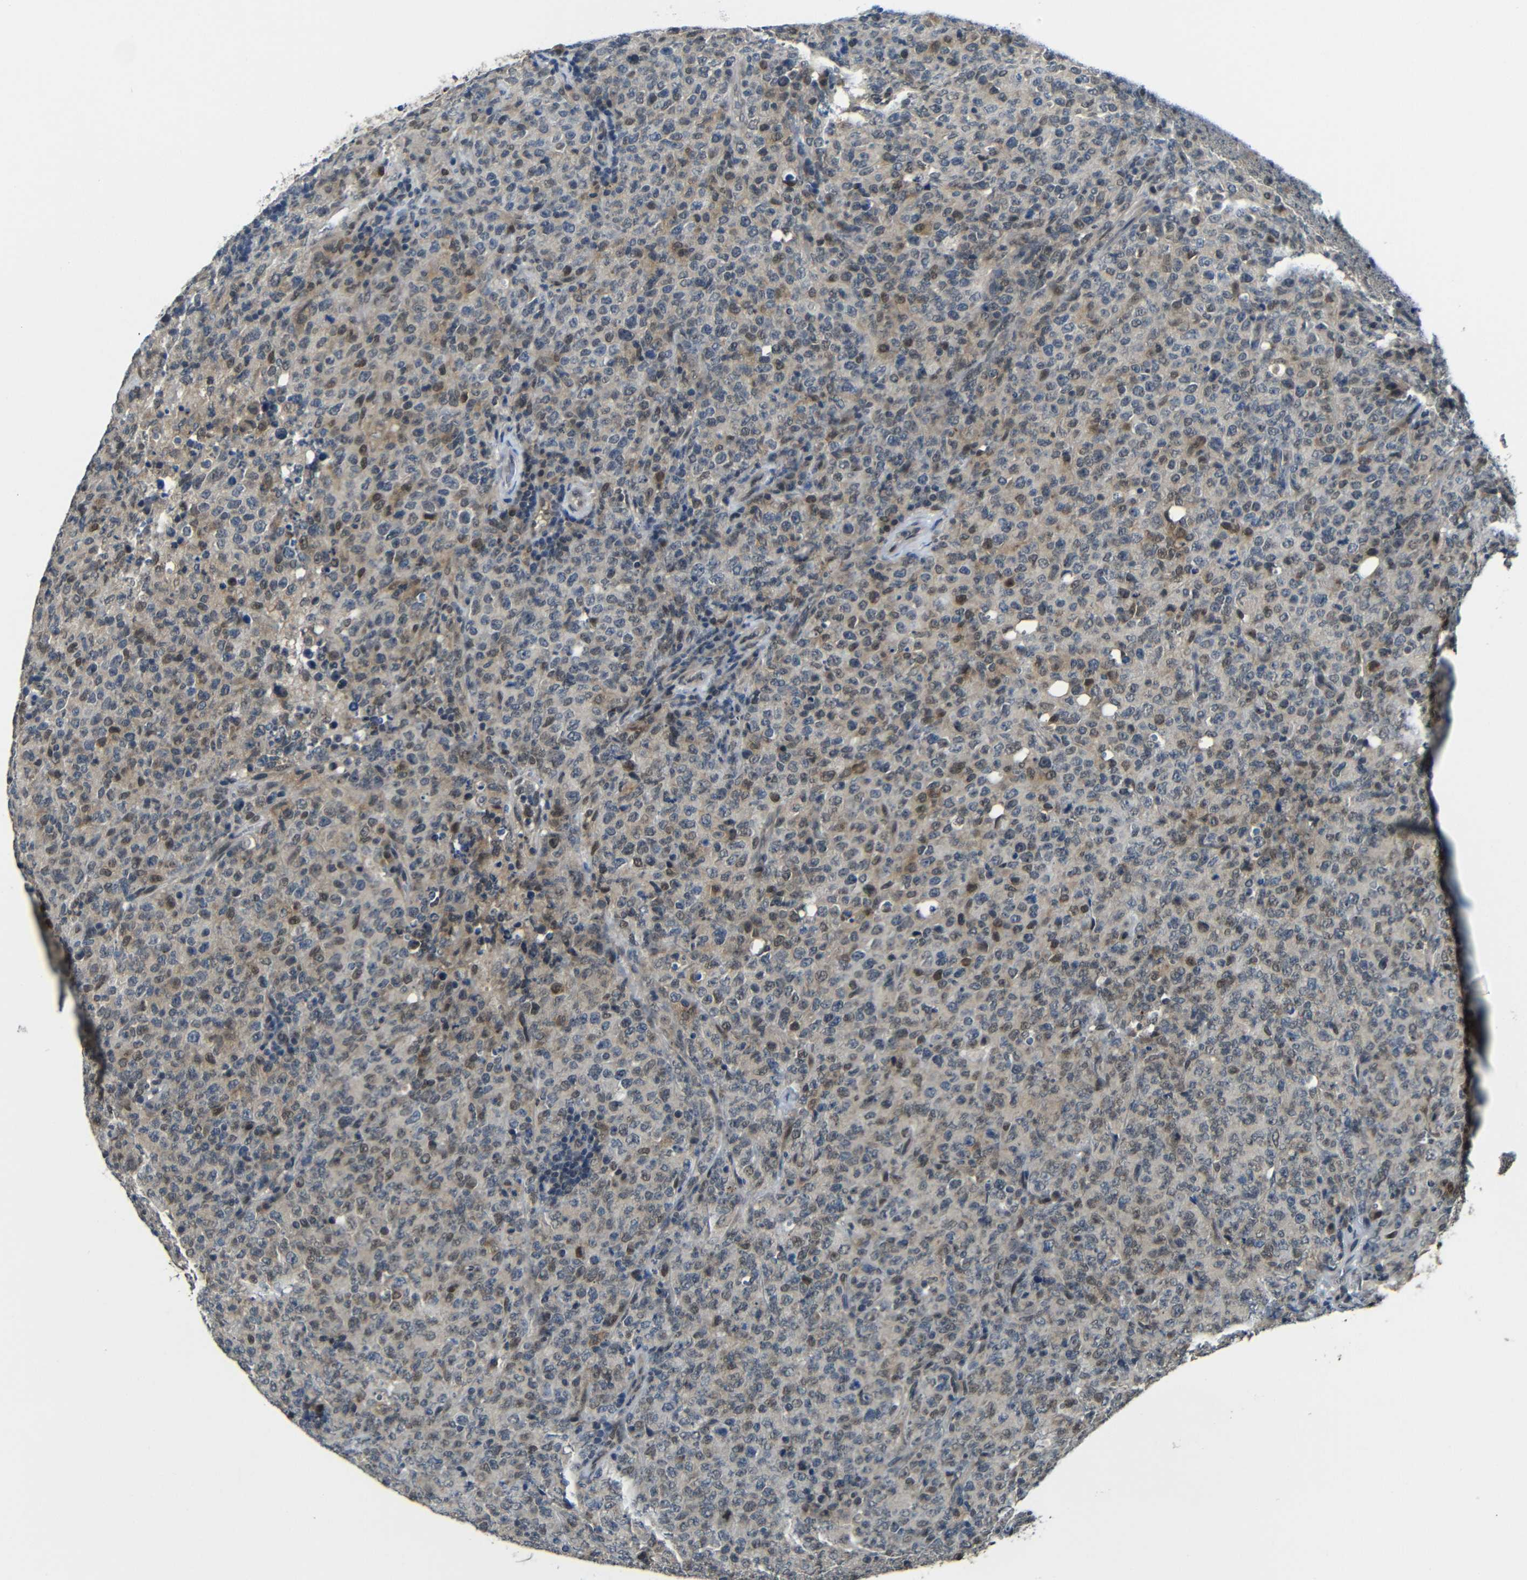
{"staining": {"intensity": "moderate", "quantity": "<25%", "location": "cytoplasmic/membranous,nuclear"}, "tissue": "lymphoma", "cell_type": "Tumor cells", "image_type": "cancer", "snomed": [{"axis": "morphology", "description": "Malignant lymphoma, non-Hodgkin's type, High grade"}, {"axis": "topography", "description": "Tonsil"}], "caption": "Immunohistochemical staining of human lymphoma shows low levels of moderate cytoplasmic/membranous and nuclear protein expression in approximately <25% of tumor cells. The staining was performed using DAB to visualize the protein expression in brown, while the nuclei were stained in blue with hematoxylin (Magnification: 20x).", "gene": "FAM172A", "patient": {"sex": "female", "age": 36}}